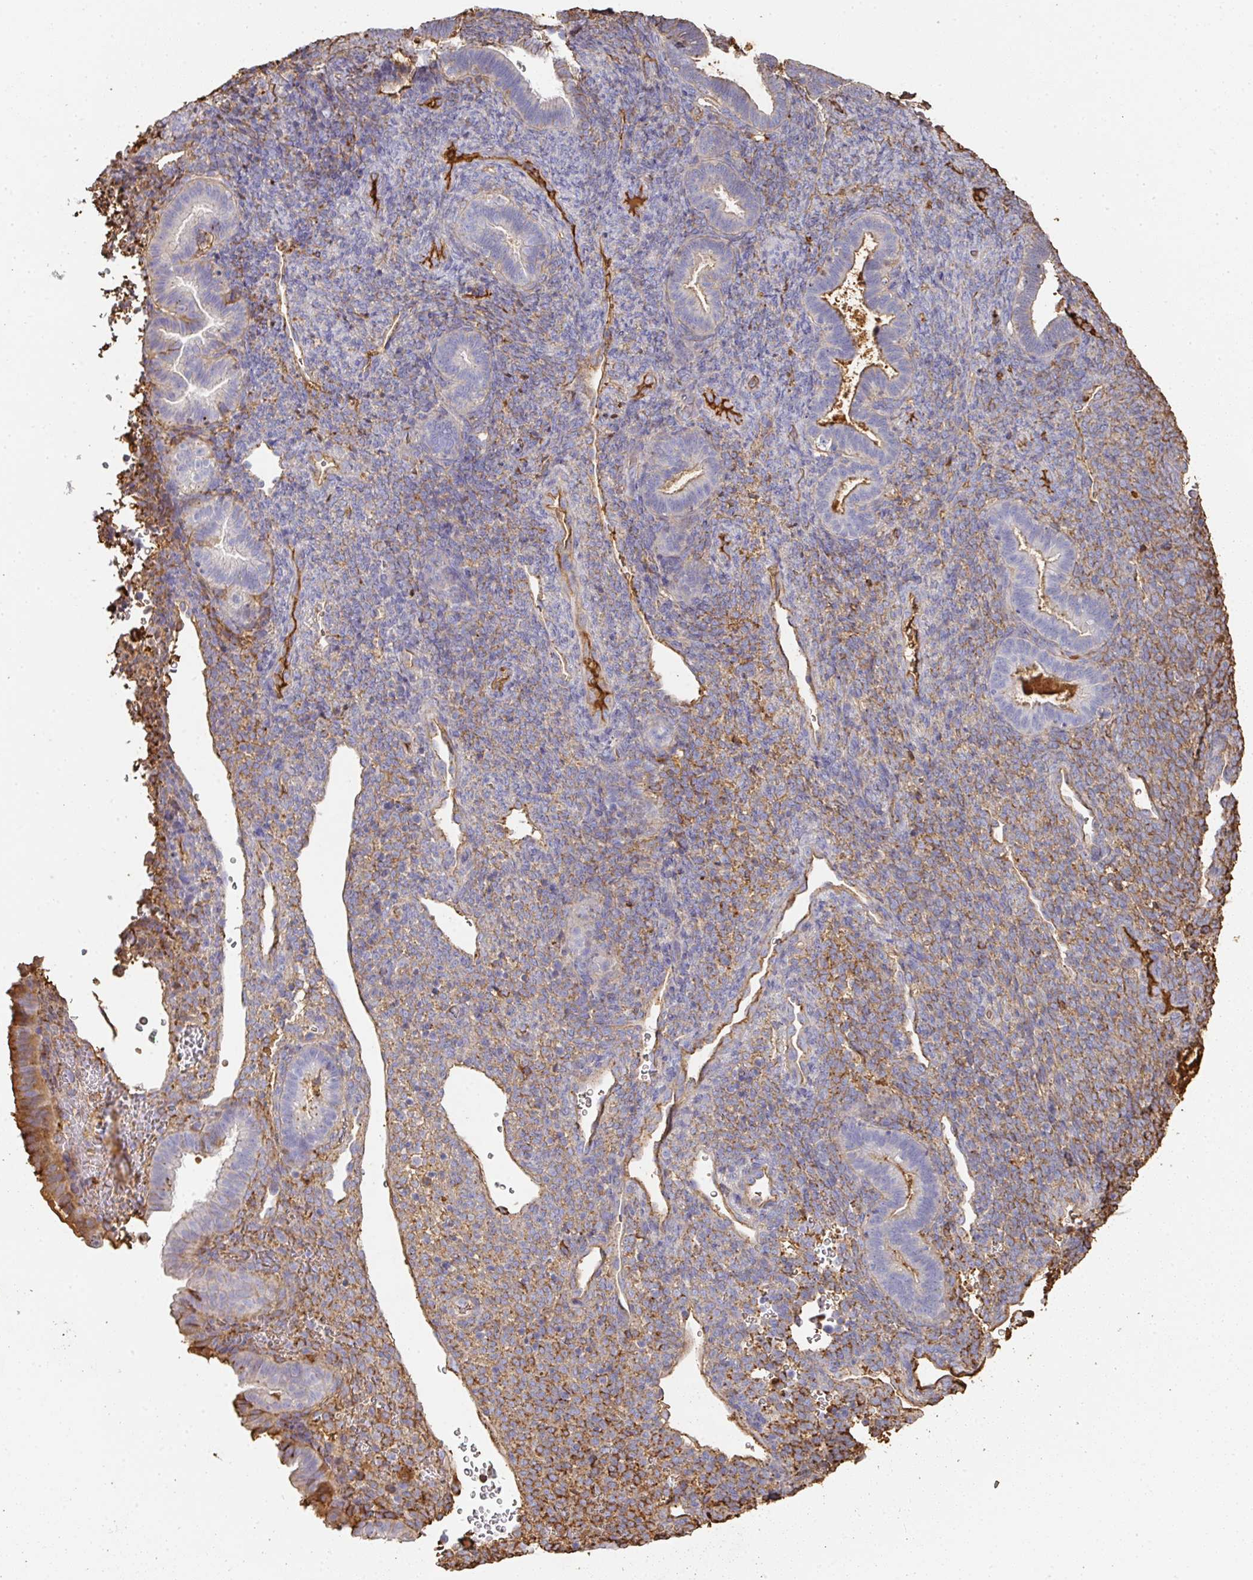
{"staining": {"intensity": "moderate", "quantity": "<25%", "location": "cytoplasmic/membranous"}, "tissue": "endometrium", "cell_type": "Cells in endometrial stroma", "image_type": "normal", "snomed": [{"axis": "morphology", "description": "Normal tissue, NOS"}, {"axis": "topography", "description": "Endometrium"}], "caption": "A high-resolution image shows IHC staining of benign endometrium, which displays moderate cytoplasmic/membranous staining in about <25% of cells in endometrial stroma.", "gene": "ALB", "patient": {"sex": "female", "age": 34}}